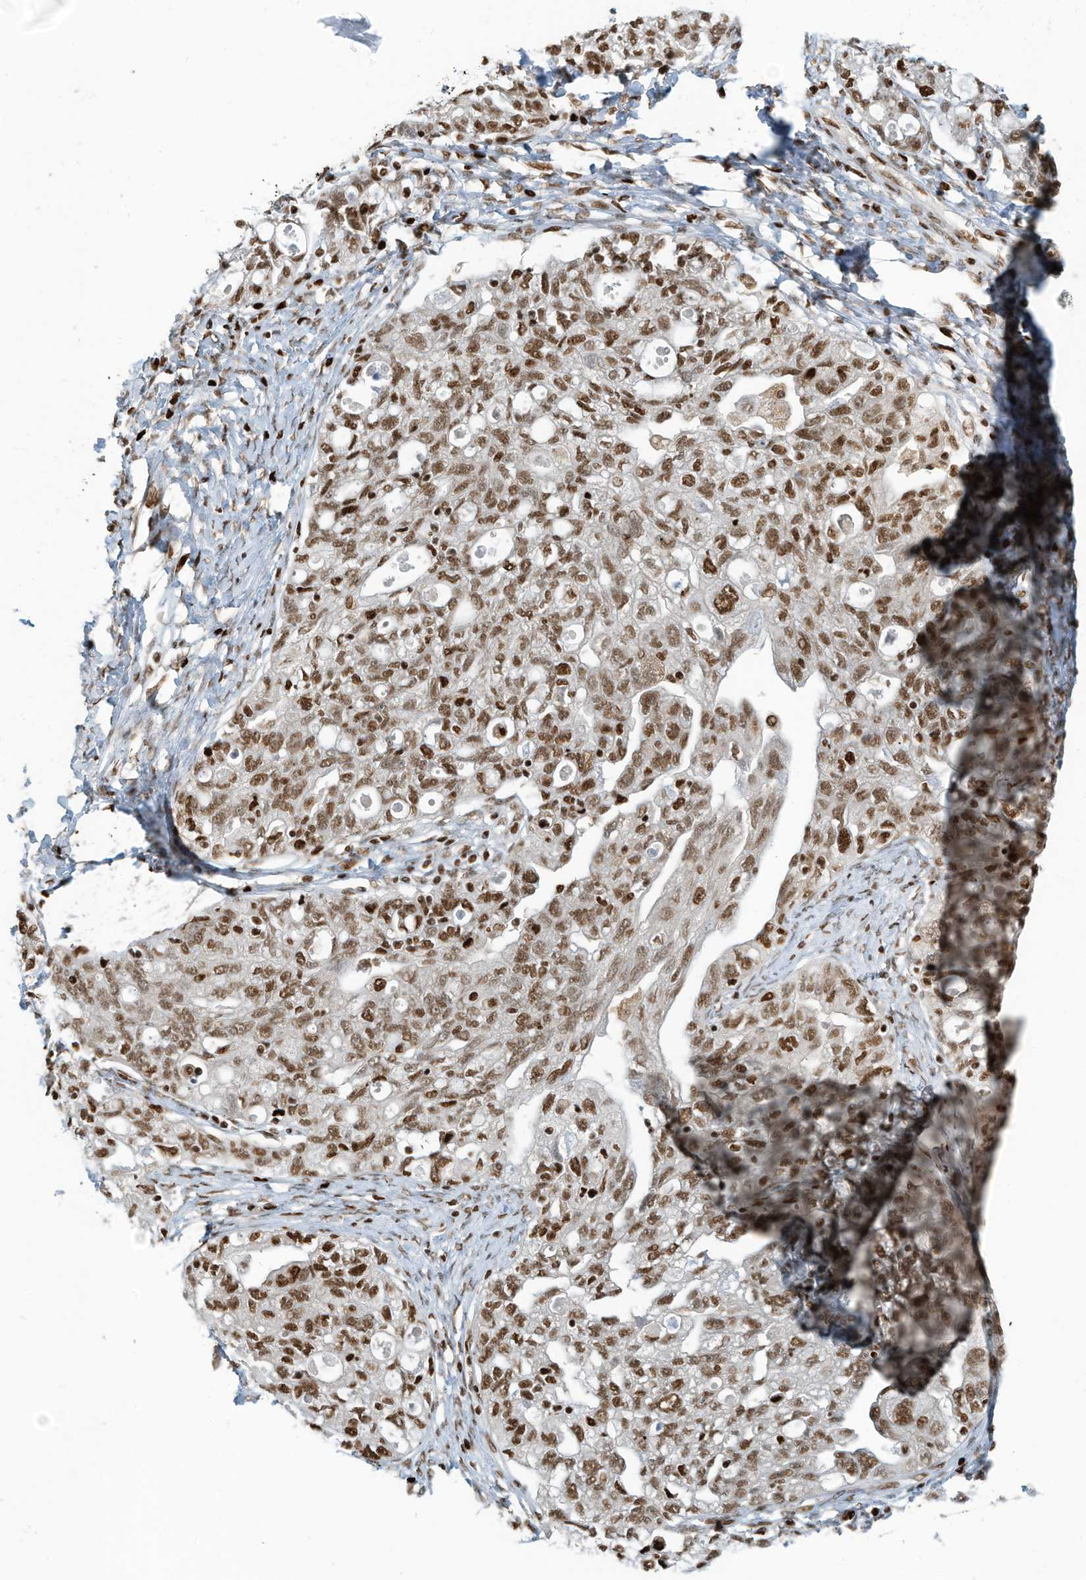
{"staining": {"intensity": "moderate", "quantity": ">75%", "location": "nuclear"}, "tissue": "ovarian cancer", "cell_type": "Tumor cells", "image_type": "cancer", "snomed": [{"axis": "morphology", "description": "Carcinoma, NOS"}, {"axis": "morphology", "description": "Cystadenocarcinoma, serous, NOS"}, {"axis": "topography", "description": "Ovary"}], "caption": "Tumor cells display medium levels of moderate nuclear staining in about >75% of cells in carcinoma (ovarian). (brown staining indicates protein expression, while blue staining denotes nuclei).", "gene": "SAMD15", "patient": {"sex": "female", "age": 69}}